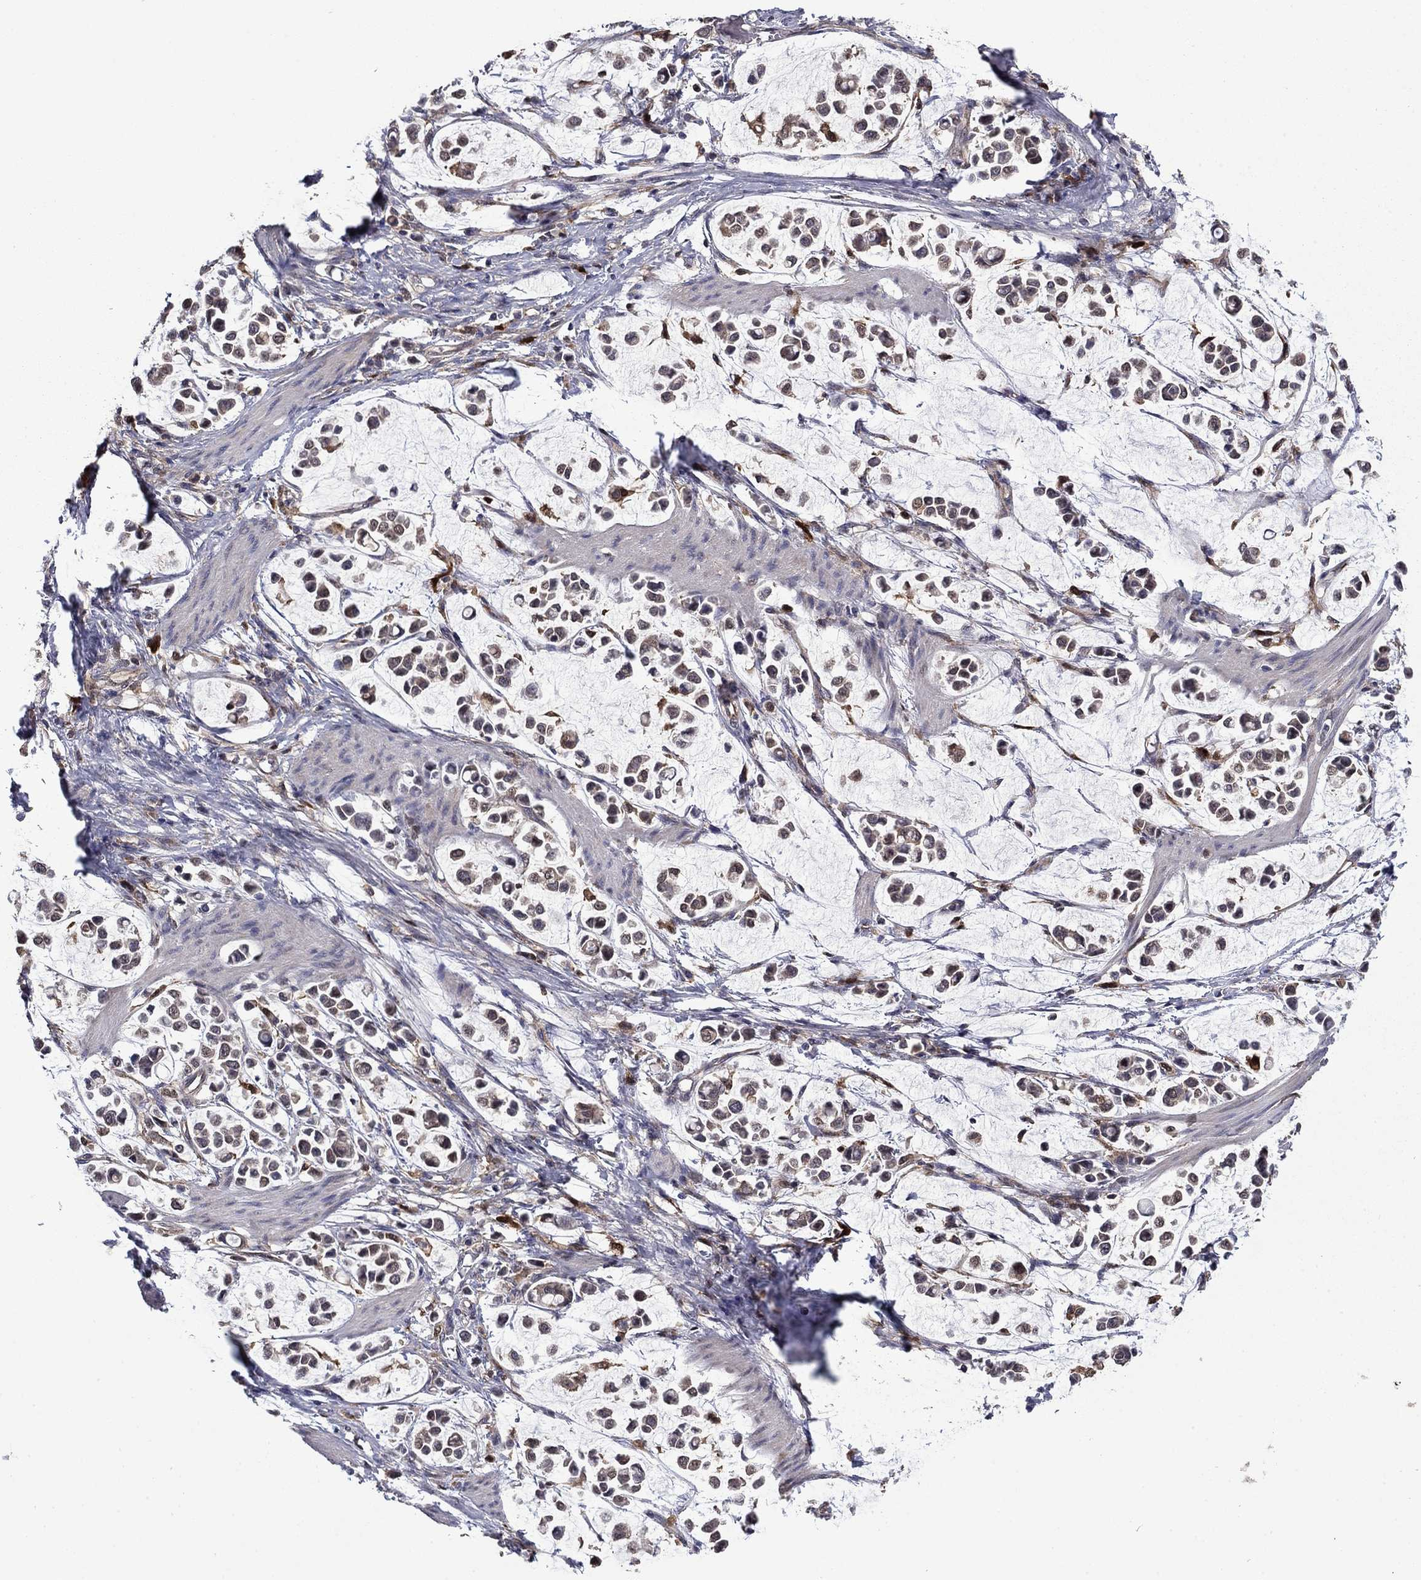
{"staining": {"intensity": "negative", "quantity": "none", "location": "none"}, "tissue": "stomach cancer", "cell_type": "Tumor cells", "image_type": "cancer", "snomed": [{"axis": "morphology", "description": "Adenocarcinoma, NOS"}, {"axis": "topography", "description": "Stomach"}], "caption": "High power microscopy histopathology image of an immunohistochemistry photomicrograph of adenocarcinoma (stomach), revealing no significant staining in tumor cells.", "gene": "TPMT", "patient": {"sex": "male", "age": 82}}